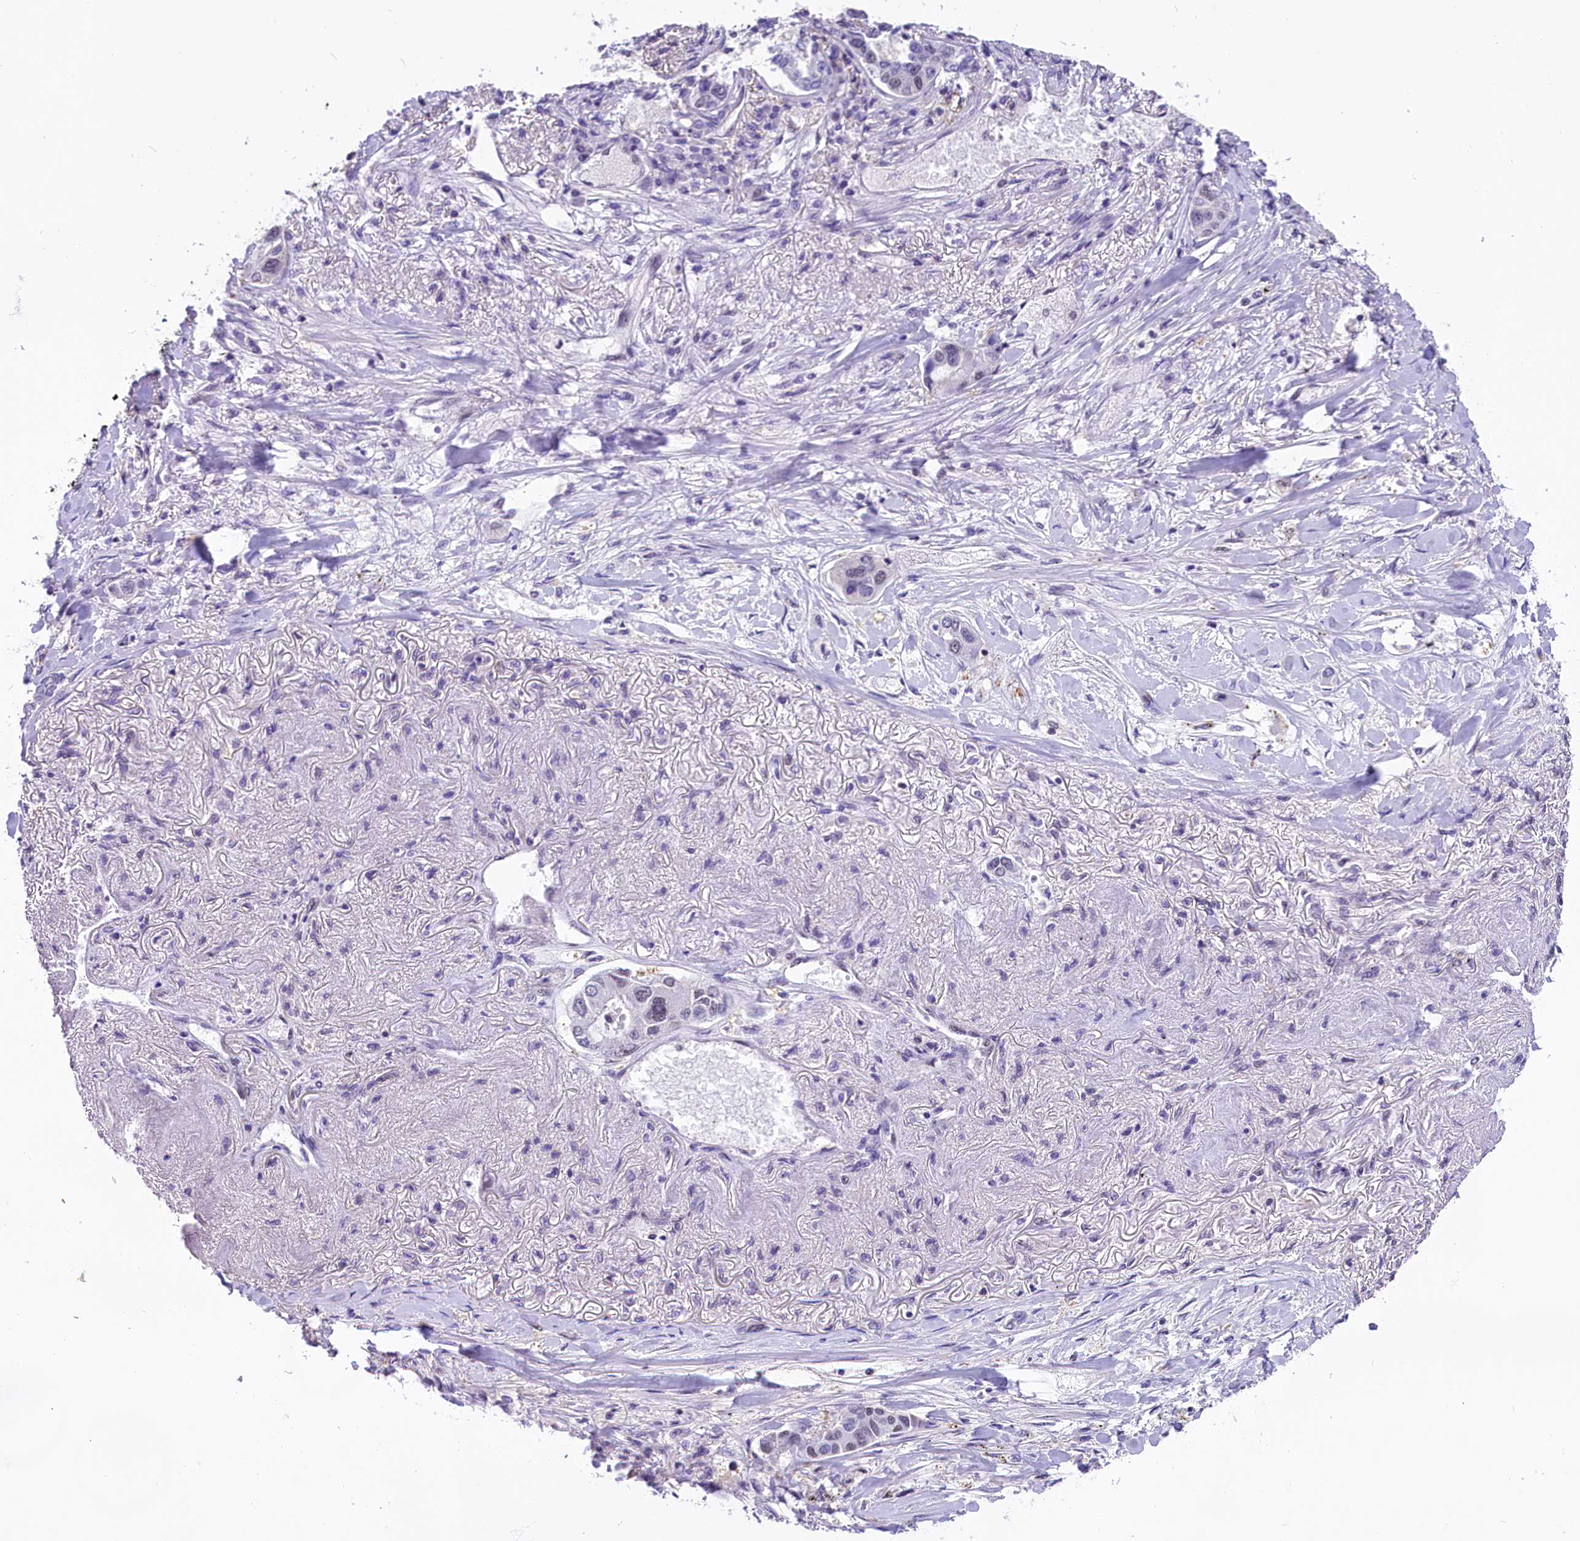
{"staining": {"intensity": "negative", "quantity": "none", "location": "none"}, "tissue": "lung cancer", "cell_type": "Tumor cells", "image_type": "cancer", "snomed": [{"axis": "morphology", "description": "Adenocarcinoma, NOS"}, {"axis": "topography", "description": "Lung"}], "caption": "Immunohistochemical staining of lung cancer demonstrates no significant staining in tumor cells.", "gene": "ZC3H4", "patient": {"sex": "male", "age": 49}}